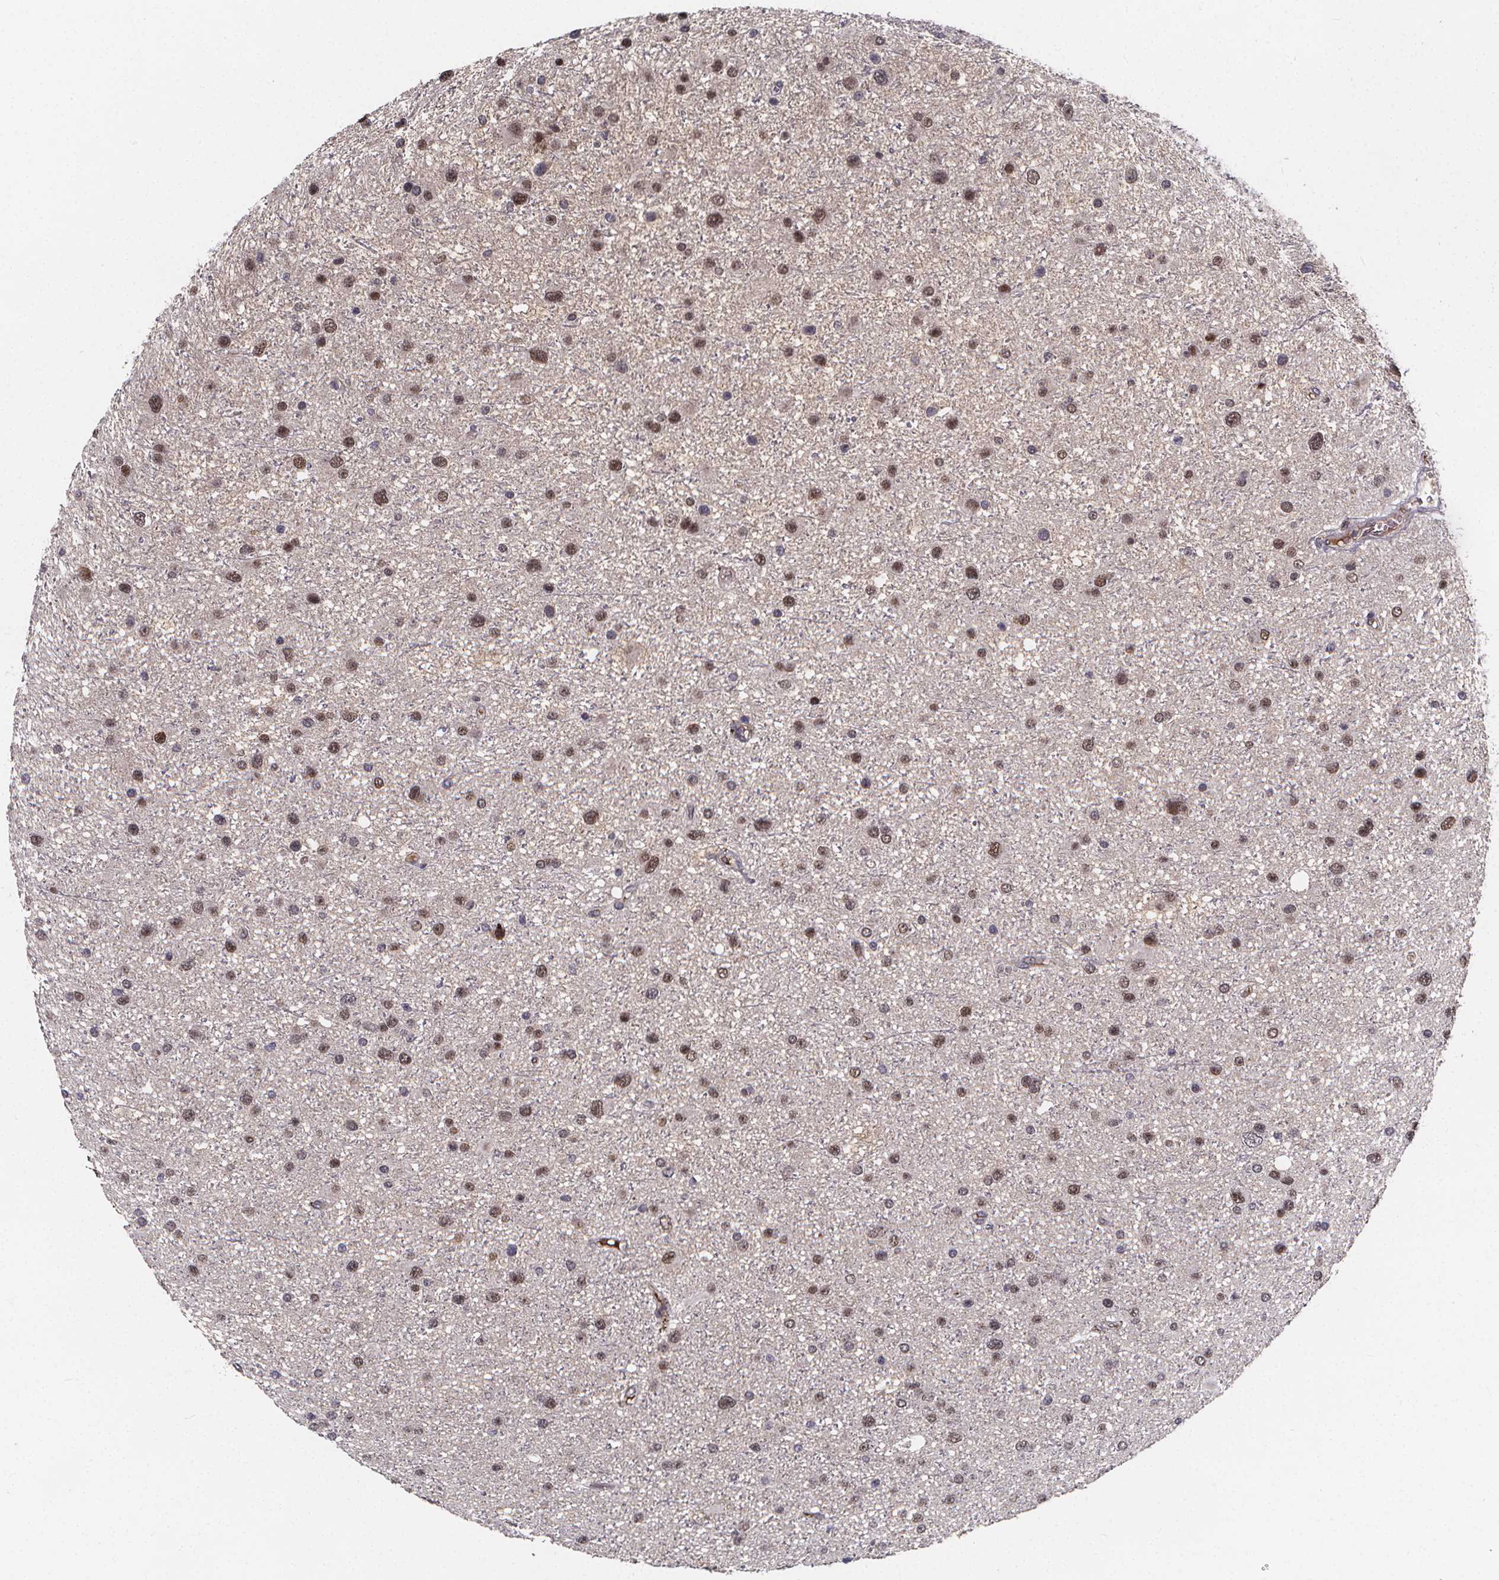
{"staining": {"intensity": "moderate", "quantity": "25%-75%", "location": "nuclear"}, "tissue": "glioma", "cell_type": "Tumor cells", "image_type": "cancer", "snomed": [{"axis": "morphology", "description": "Glioma, malignant, Low grade"}, {"axis": "topography", "description": "Brain"}], "caption": "Immunohistochemistry (IHC) staining of malignant glioma (low-grade), which displays medium levels of moderate nuclear expression in approximately 25%-75% of tumor cells indicating moderate nuclear protein positivity. The staining was performed using DAB (brown) for protein detection and nuclei were counterstained in hematoxylin (blue).", "gene": "AGT", "patient": {"sex": "female", "age": 32}}